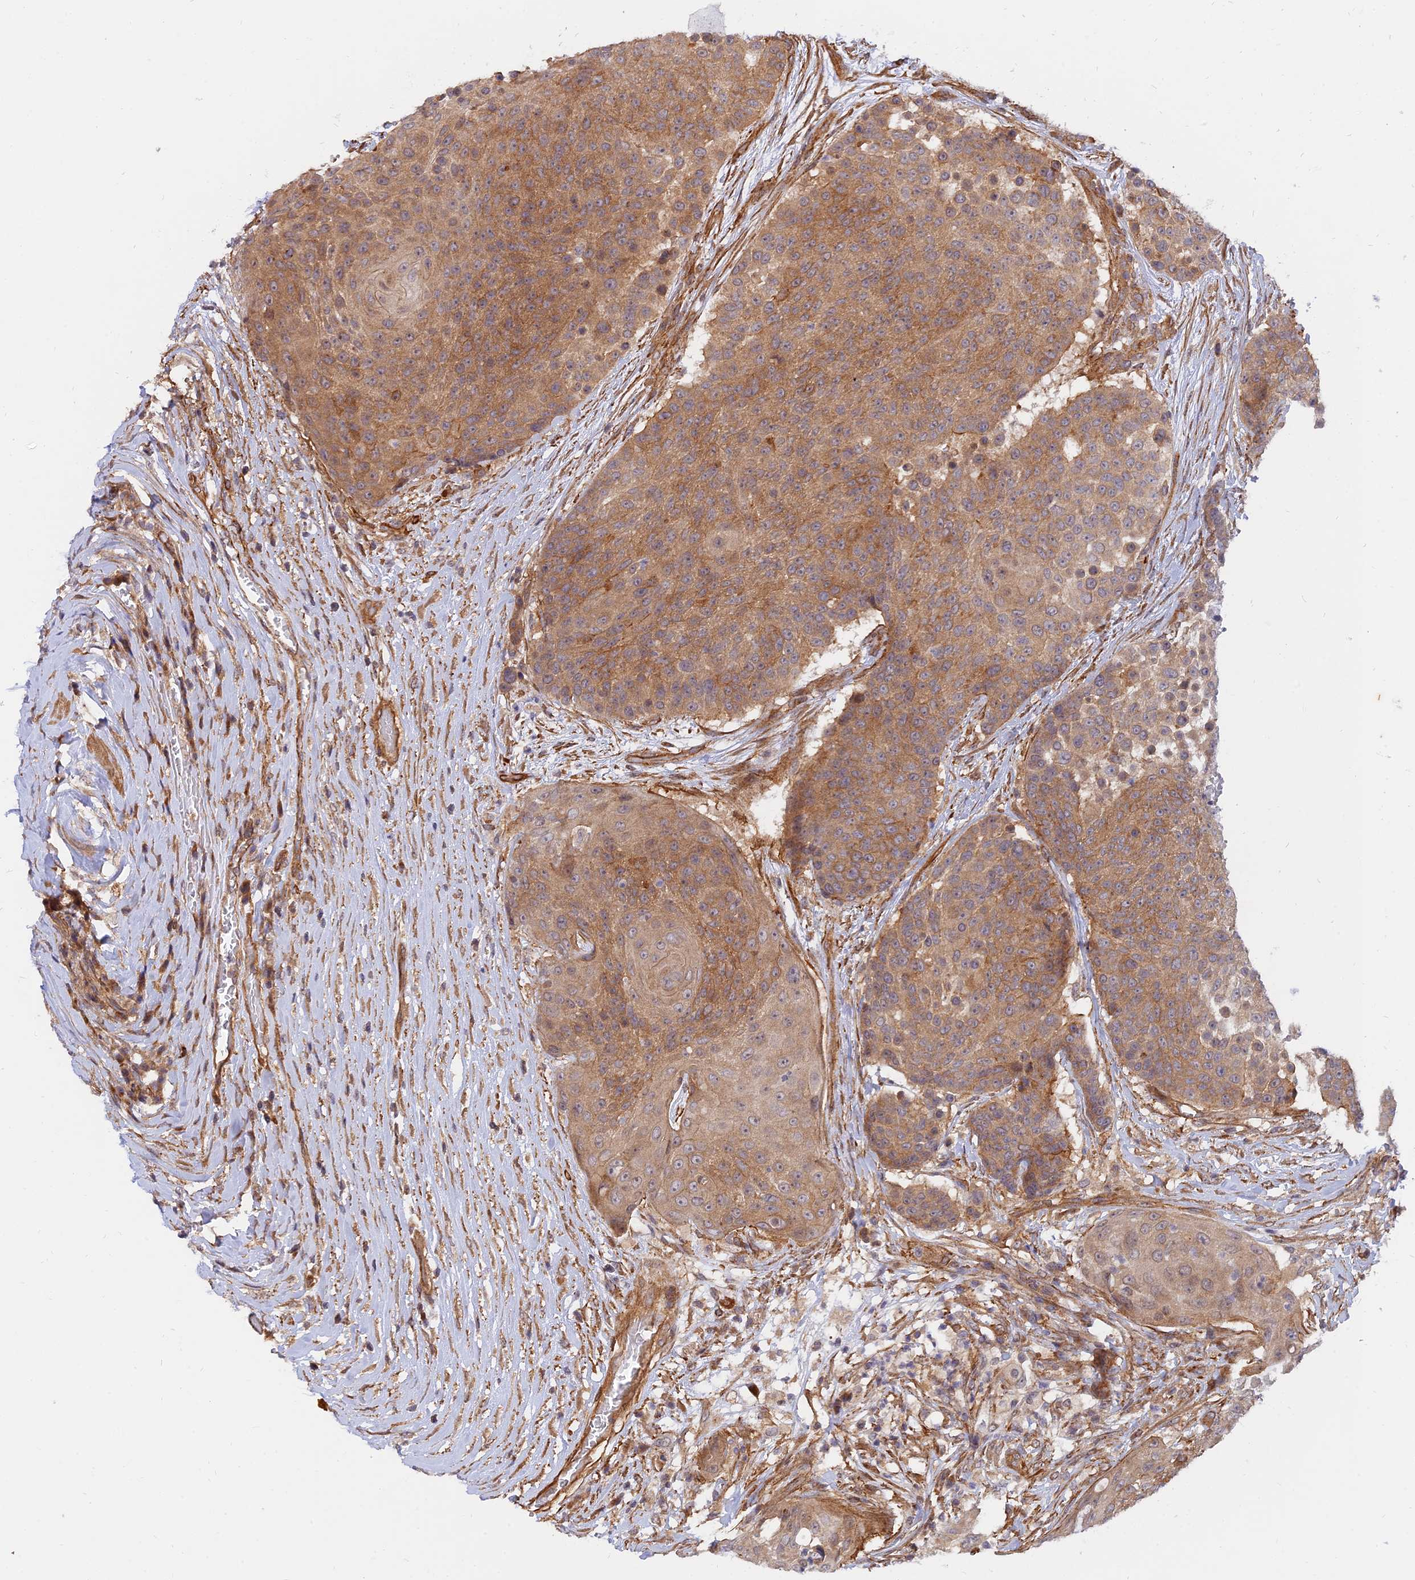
{"staining": {"intensity": "moderate", "quantity": ">75%", "location": "cytoplasmic/membranous"}, "tissue": "urothelial cancer", "cell_type": "Tumor cells", "image_type": "cancer", "snomed": [{"axis": "morphology", "description": "Urothelial carcinoma, High grade"}, {"axis": "topography", "description": "Urinary bladder"}], "caption": "Urothelial carcinoma (high-grade) tissue reveals moderate cytoplasmic/membranous staining in about >75% of tumor cells, visualized by immunohistochemistry.", "gene": "WDR41", "patient": {"sex": "female", "age": 63}}